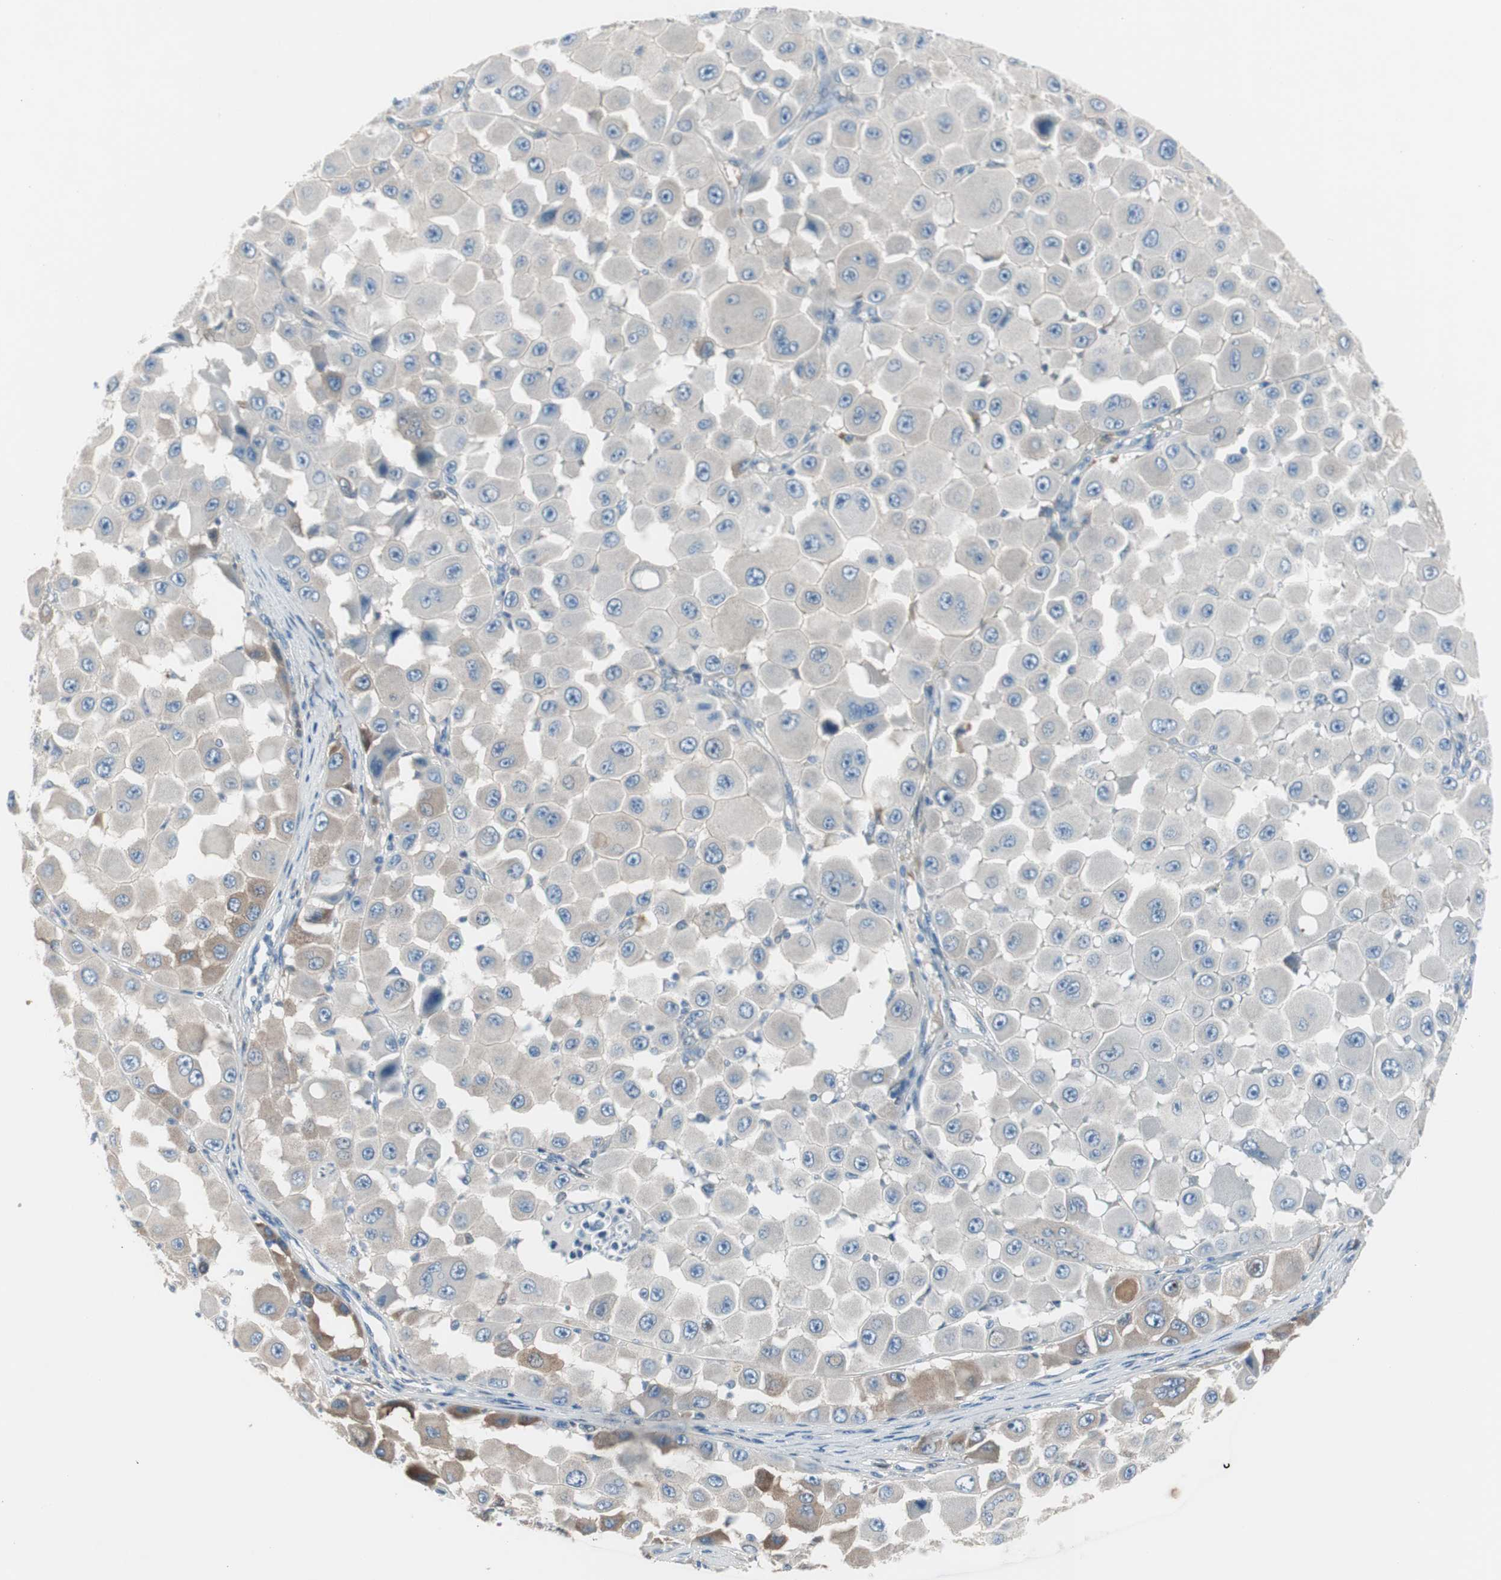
{"staining": {"intensity": "moderate", "quantity": "<25%", "location": "cytoplasmic/membranous"}, "tissue": "melanoma", "cell_type": "Tumor cells", "image_type": "cancer", "snomed": [{"axis": "morphology", "description": "Malignant melanoma, NOS"}, {"axis": "topography", "description": "Skin"}], "caption": "Malignant melanoma stained for a protein (brown) shows moderate cytoplasmic/membranous positive expression in approximately <25% of tumor cells.", "gene": "SERPINF1", "patient": {"sex": "female", "age": 81}}